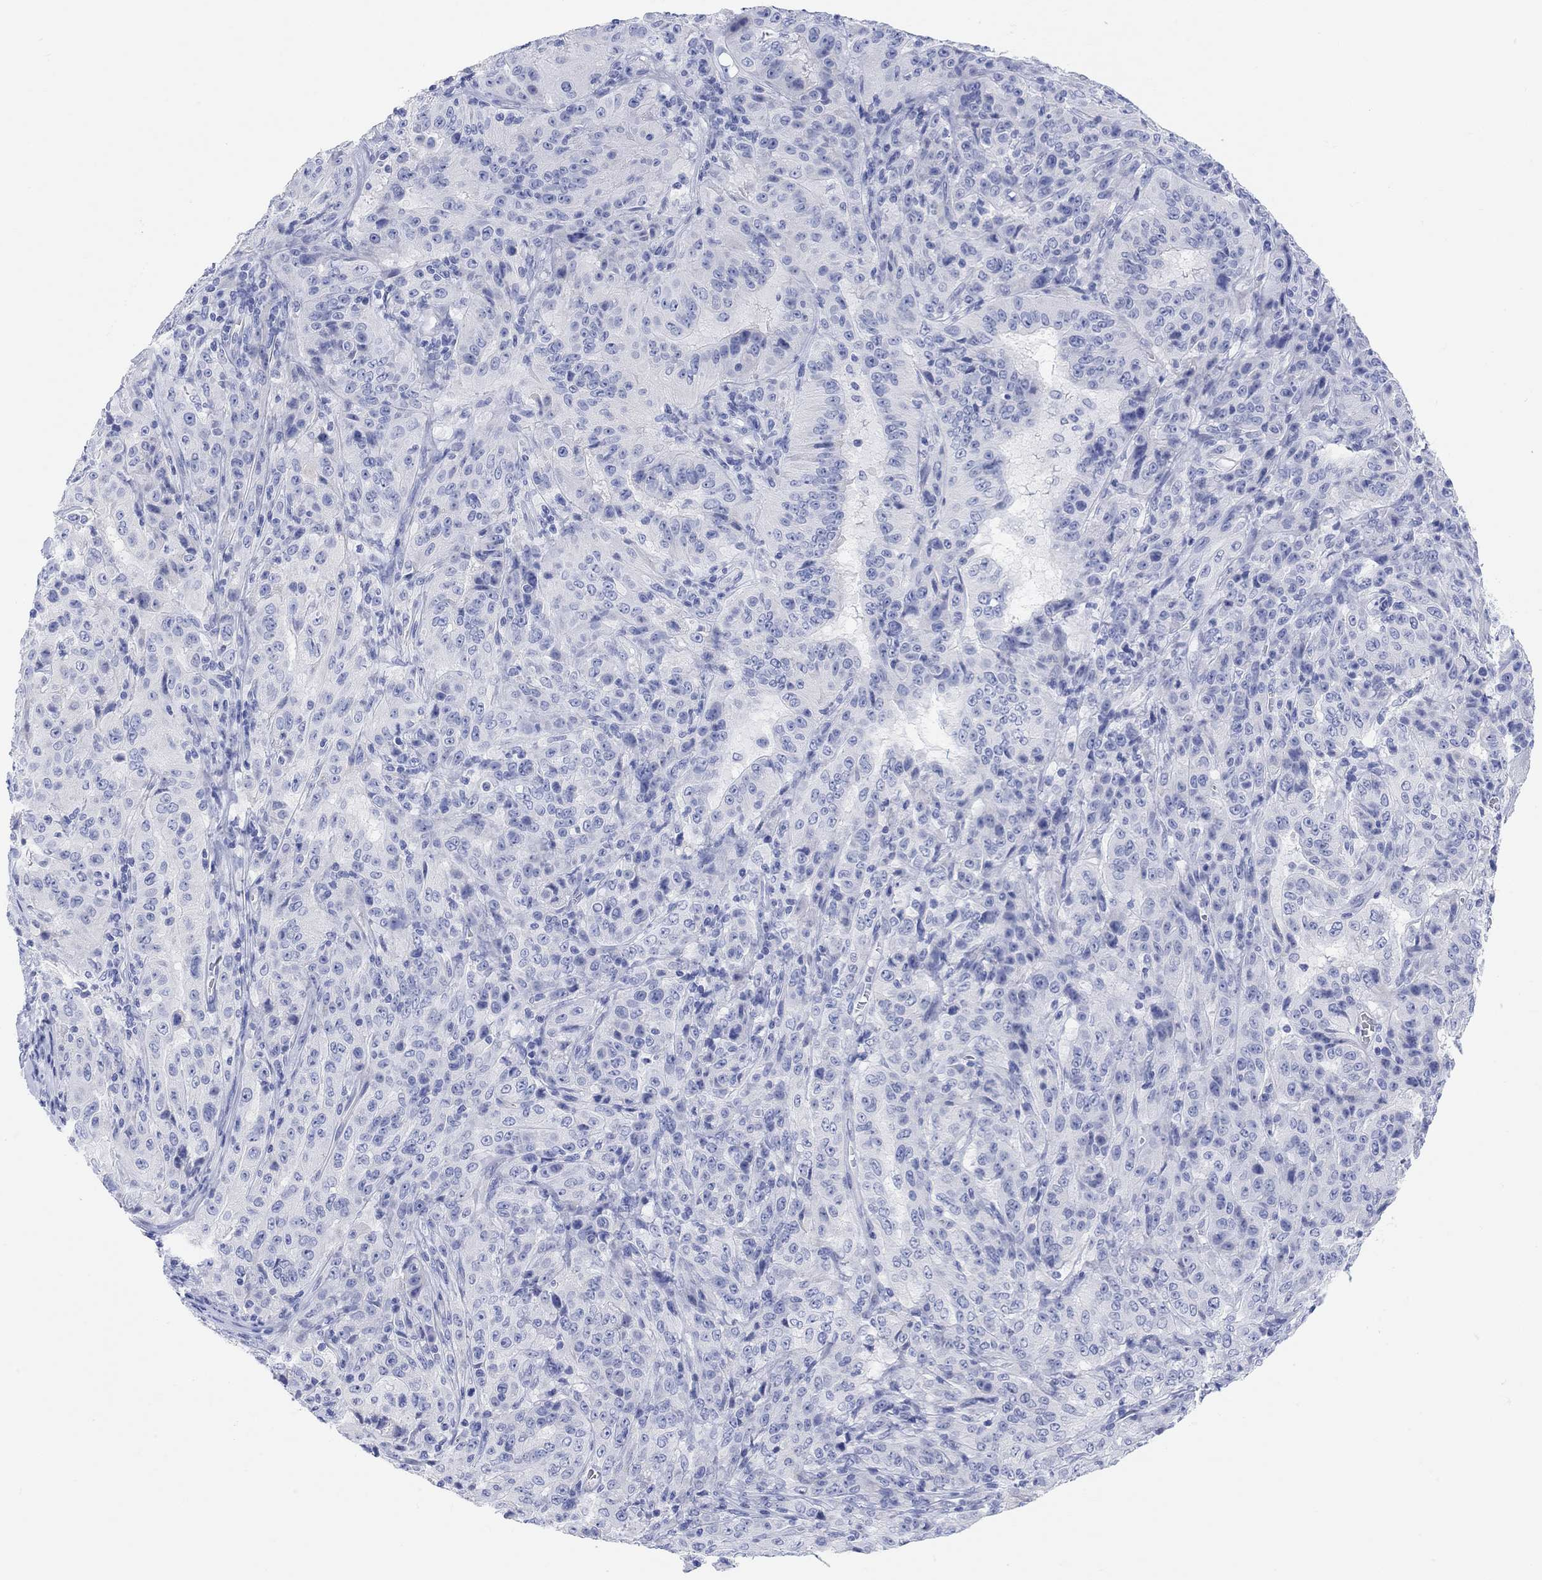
{"staining": {"intensity": "negative", "quantity": "none", "location": "none"}, "tissue": "pancreatic cancer", "cell_type": "Tumor cells", "image_type": "cancer", "snomed": [{"axis": "morphology", "description": "Adenocarcinoma, NOS"}, {"axis": "topography", "description": "Pancreas"}], "caption": "This image is of adenocarcinoma (pancreatic) stained with IHC to label a protein in brown with the nuclei are counter-stained blue. There is no staining in tumor cells.", "gene": "XIRP2", "patient": {"sex": "male", "age": 63}}